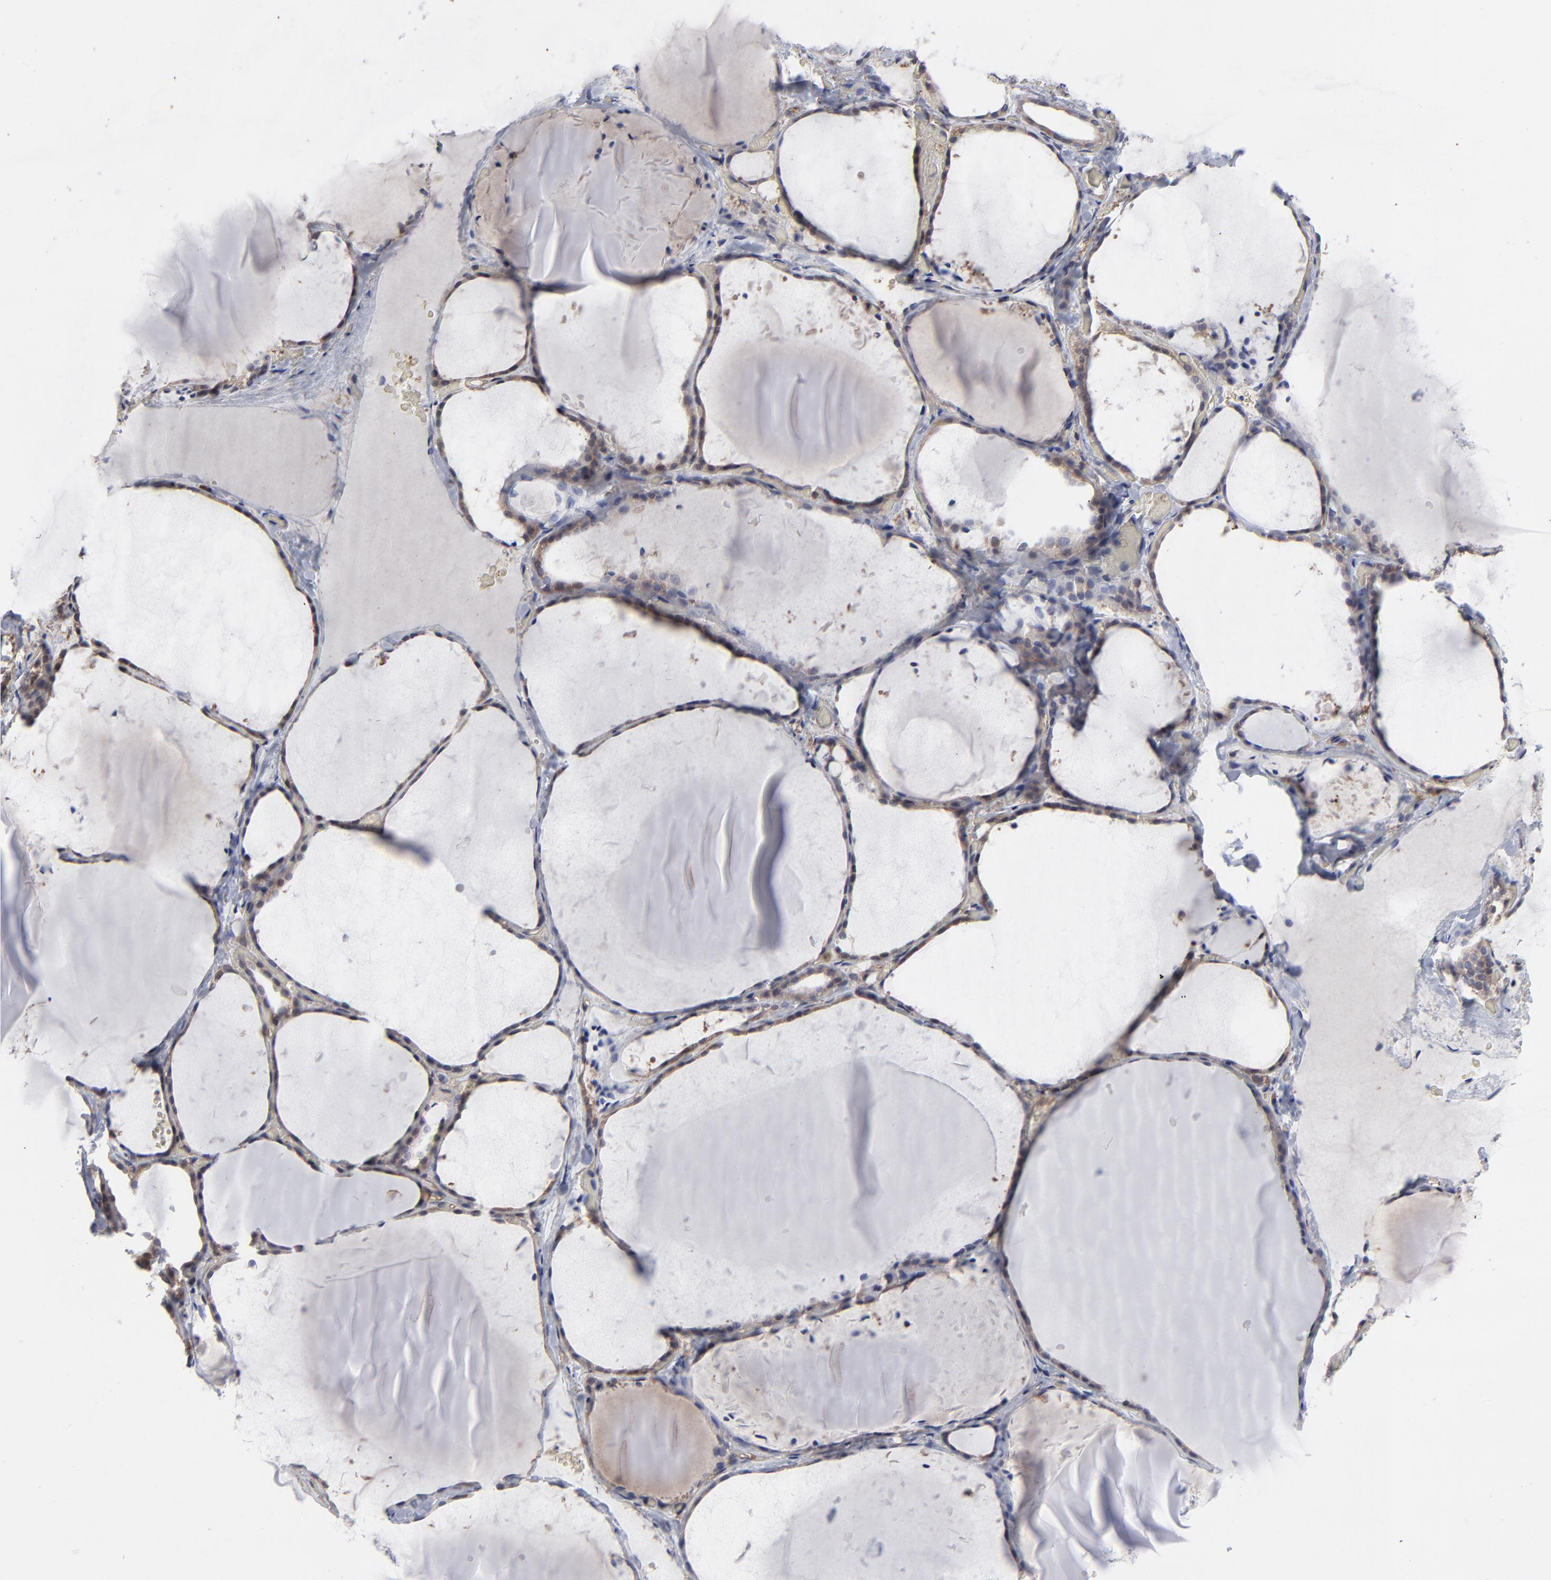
{"staining": {"intensity": "weak", "quantity": ">75%", "location": "cytoplasmic/membranous"}, "tissue": "thyroid gland", "cell_type": "Glandular cells", "image_type": "normal", "snomed": [{"axis": "morphology", "description": "Normal tissue, NOS"}, {"axis": "topography", "description": "Thyroid gland"}], "caption": "An image of thyroid gland stained for a protein displays weak cytoplasmic/membranous brown staining in glandular cells.", "gene": "MAP2K1", "patient": {"sex": "female", "age": 22}}